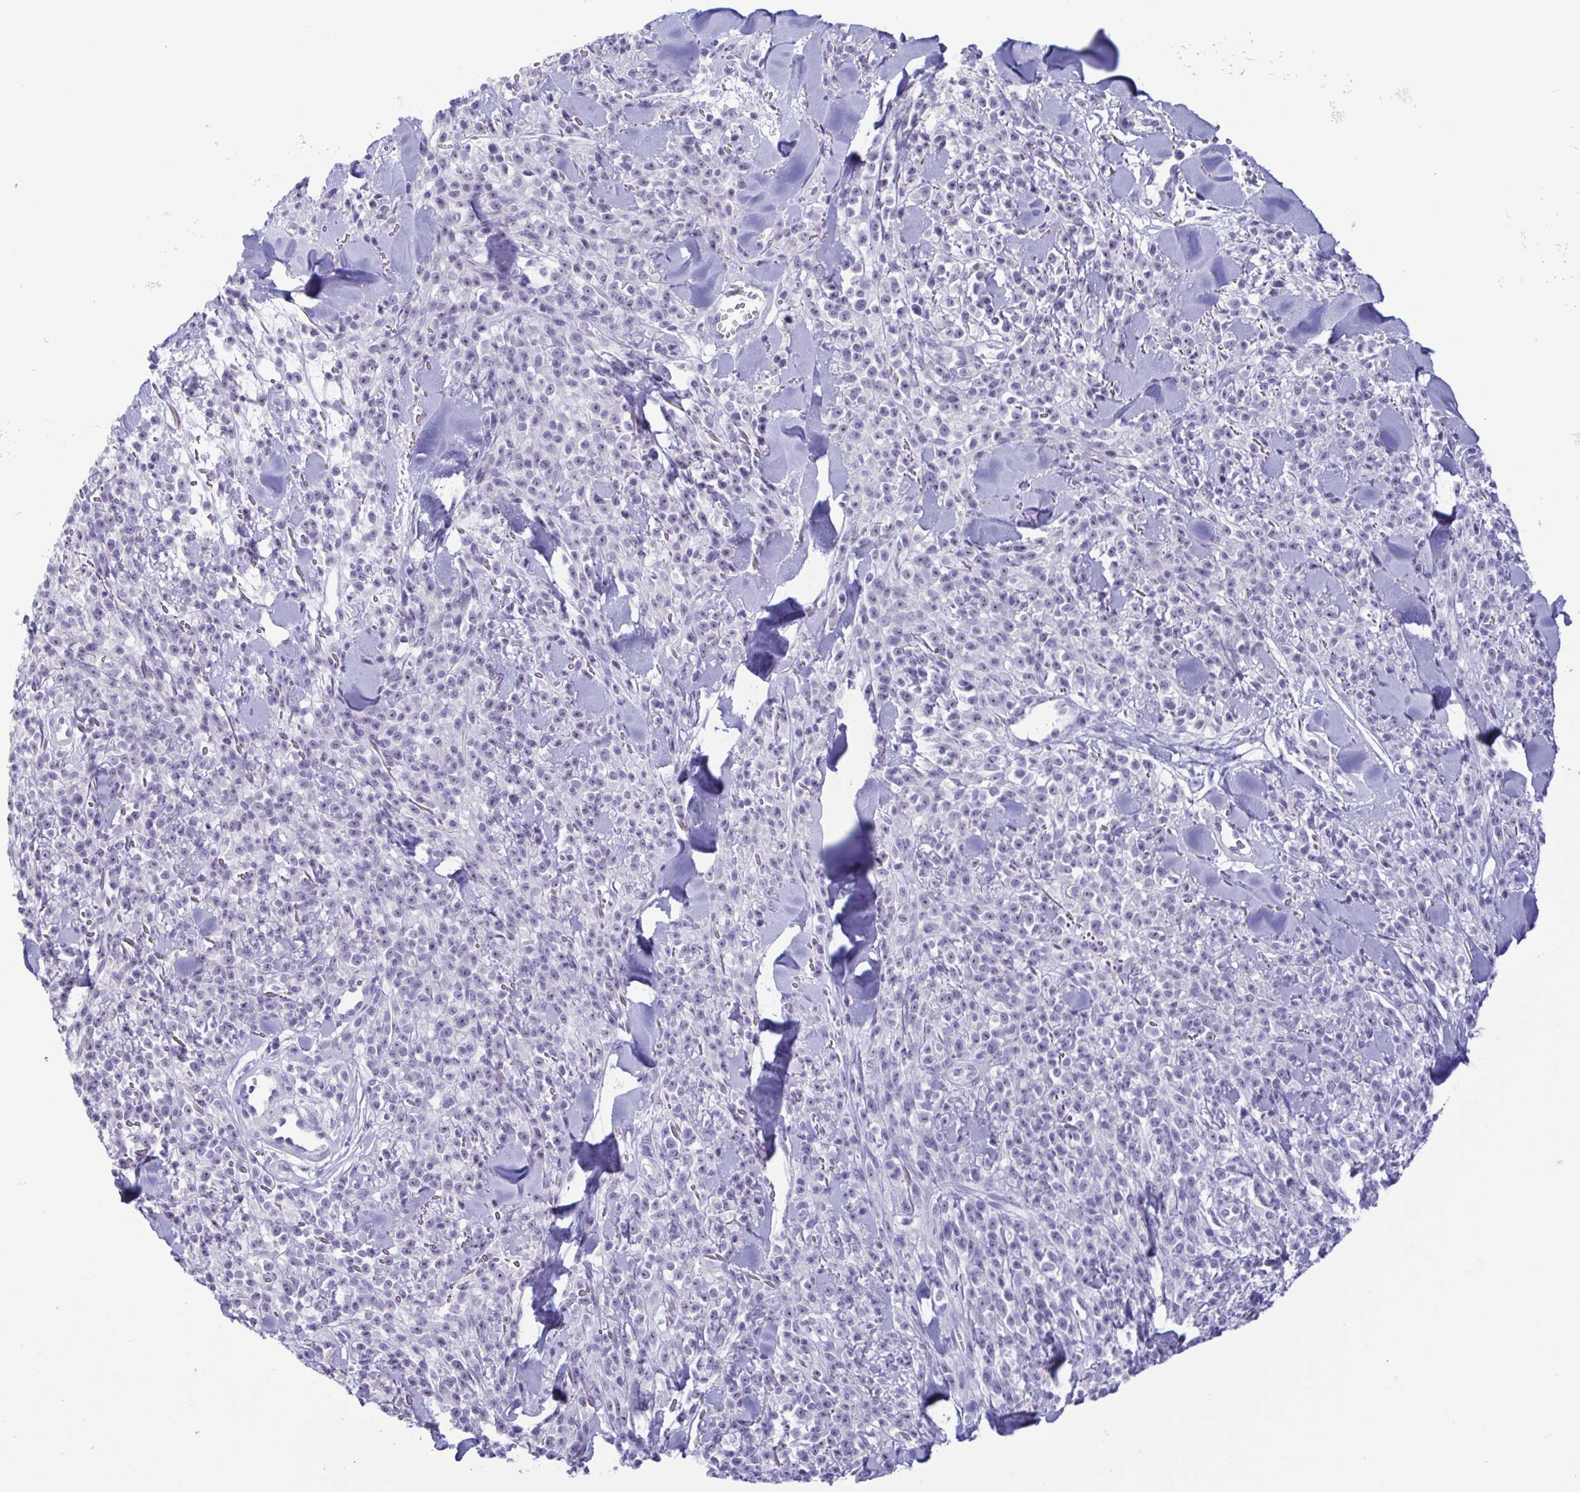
{"staining": {"intensity": "negative", "quantity": "none", "location": "none"}, "tissue": "melanoma", "cell_type": "Tumor cells", "image_type": "cancer", "snomed": [{"axis": "morphology", "description": "Malignant melanoma, NOS"}, {"axis": "topography", "description": "Skin"}, {"axis": "topography", "description": "Skin of trunk"}], "caption": "This photomicrograph is of malignant melanoma stained with immunohistochemistry to label a protein in brown with the nuclei are counter-stained blue. There is no expression in tumor cells.", "gene": "MYL7", "patient": {"sex": "male", "age": 74}}